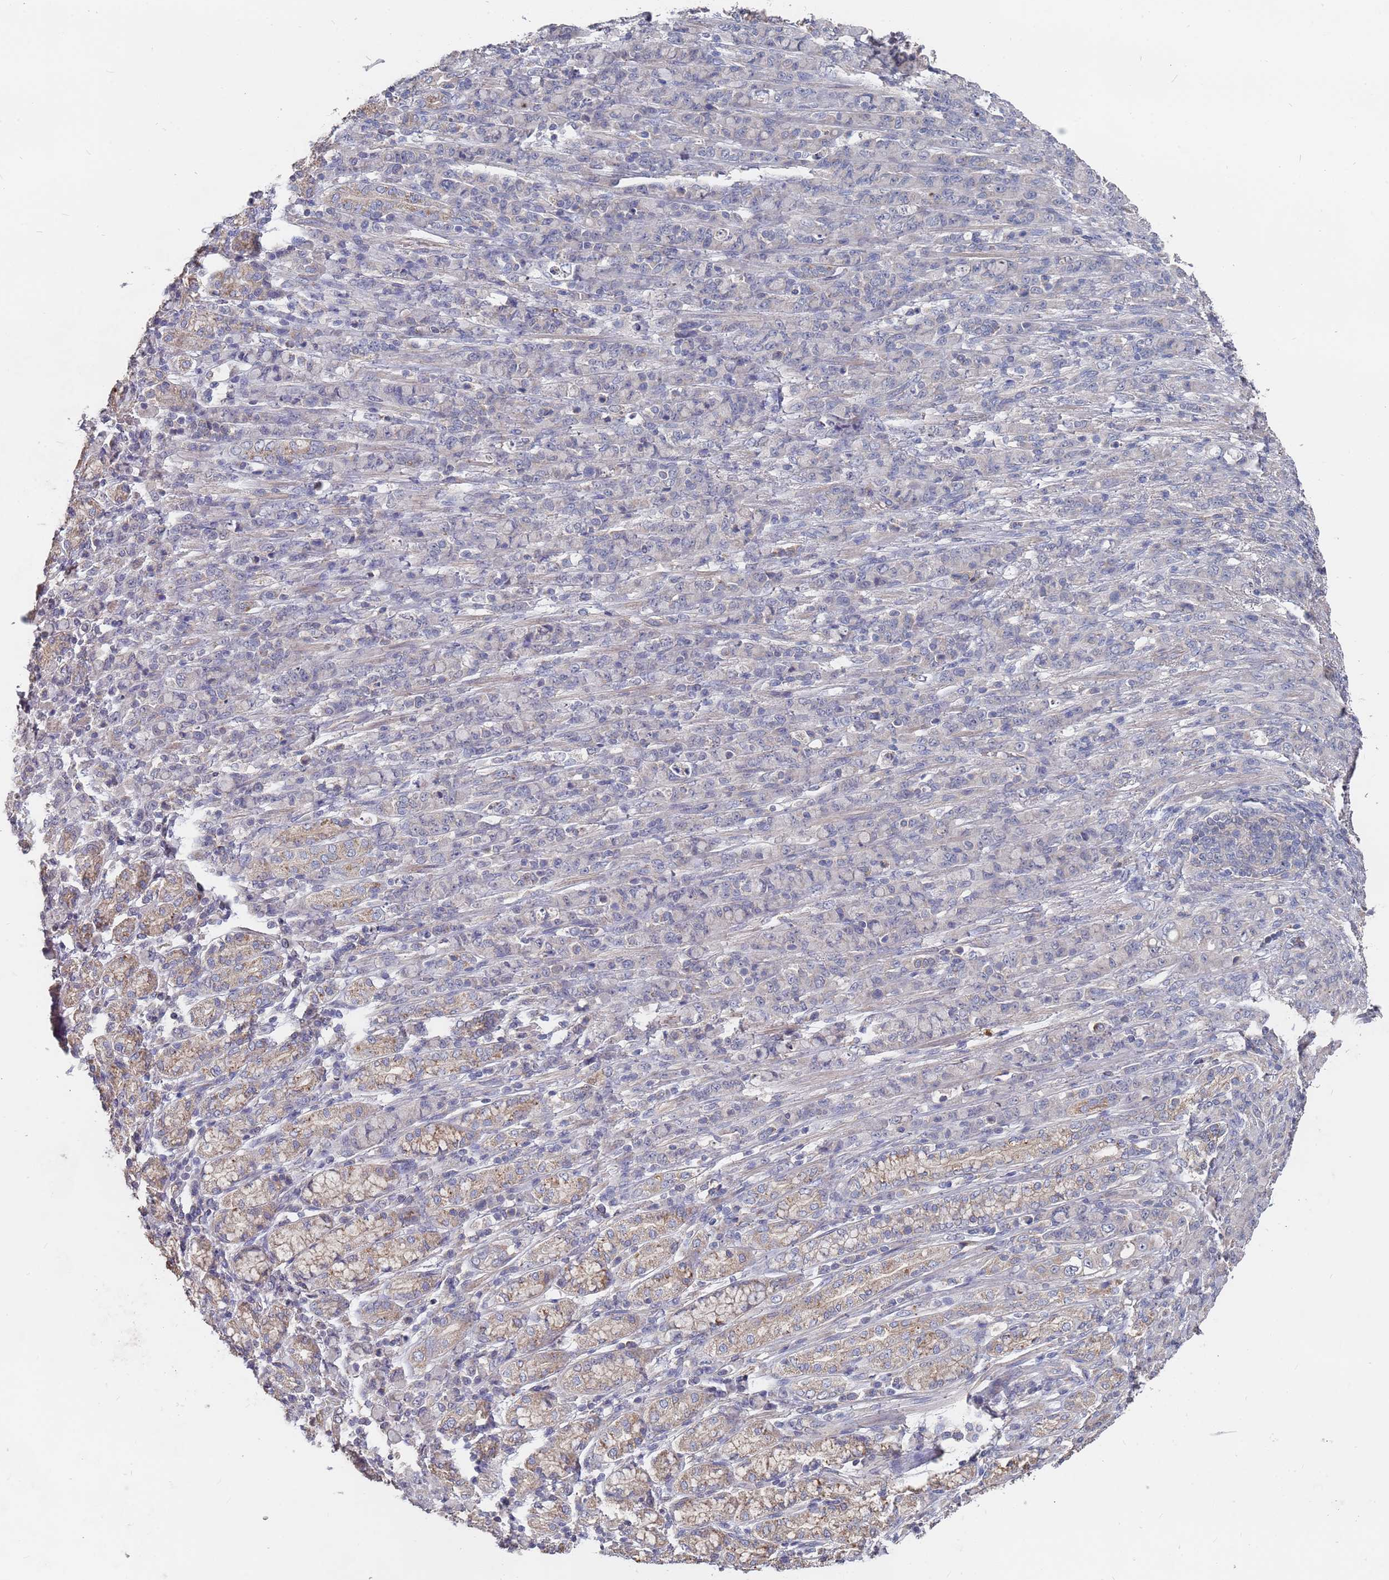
{"staining": {"intensity": "negative", "quantity": "none", "location": "none"}, "tissue": "stomach cancer", "cell_type": "Tumor cells", "image_type": "cancer", "snomed": [{"axis": "morphology", "description": "Normal tissue, NOS"}, {"axis": "morphology", "description": "Adenocarcinoma, NOS"}, {"axis": "topography", "description": "Stomach"}], "caption": "High power microscopy photomicrograph of an IHC histopathology image of stomach cancer (adenocarcinoma), revealing no significant expression in tumor cells. The staining is performed using DAB (3,3'-diaminobenzidine) brown chromogen with nuclei counter-stained in using hematoxylin.", "gene": "TCEANC2", "patient": {"sex": "female", "age": 79}}